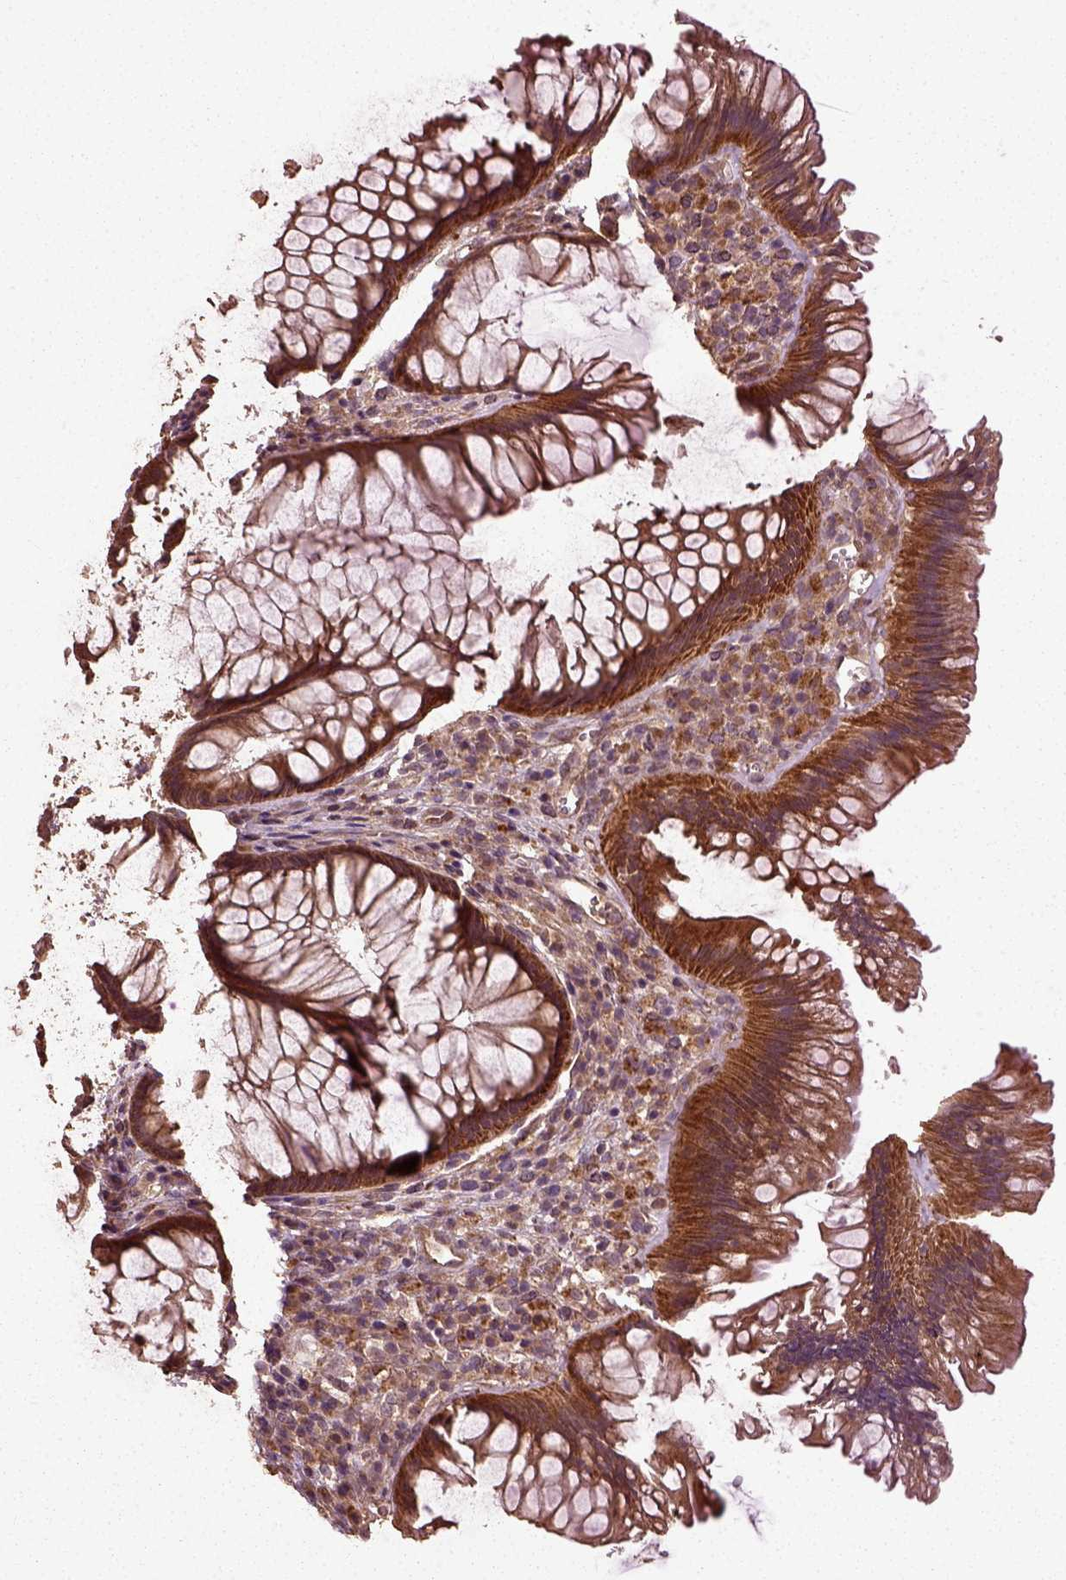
{"staining": {"intensity": "strong", "quantity": ">75%", "location": "cytoplasmic/membranous"}, "tissue": "rectum", "cell_type": "Glandular cells", "image_type": "normal", "snomed": [{"axis": "morphology", "description": "Normal tissue, NOS"}, {"axis": "topography", "description": "Smooth muscle"}, {"axis": "topography", "description": "Rectum"}], "caption": "Immunohistochemistry (IHC) staining of benign rectum, which shows high levels of strong cytoplasmic/membranous staining in approximately >75% of glandular cells indicating strong cytoplasmic/membranous protein positivity. The staining was performed using DAB (3,3'-diaminobenzidine) (brown) for protein detection and nuclei were counterstained in hematoxylin (blue).", "gene": "ERV3", "patient": {"sex": "male", "age": 53}}